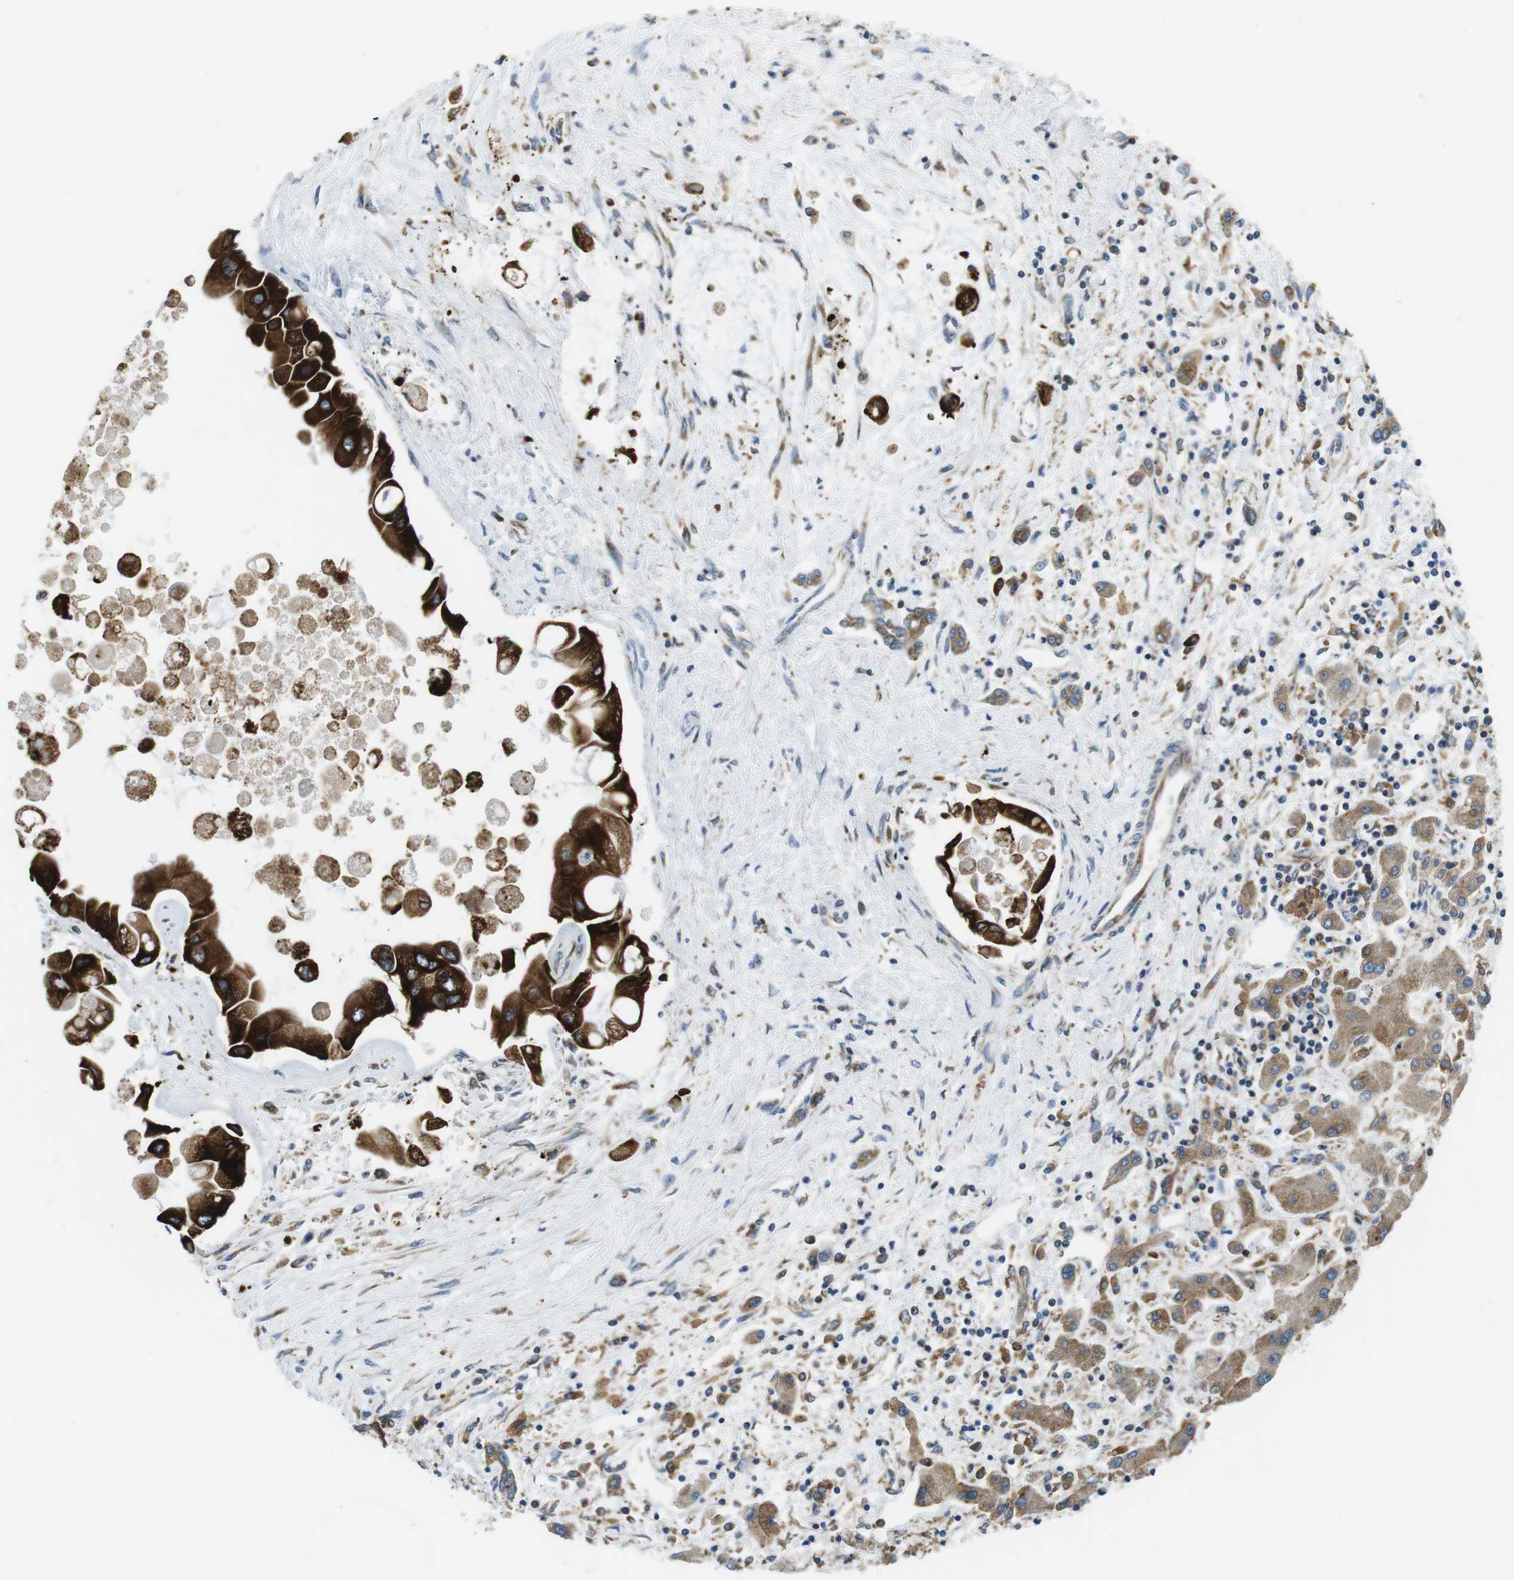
{"staining": {"intensity": "strong", "quantity": "25%-75%", "location": "cytoplasmic/membranous"}, "tissue": "liver cancer", "cell_type": "Tumor cells", "image_type": "cancer", "snomed": [{"axis": "morphology", "description": "Cholangiocarcinoma"}, {"axis": "topography", "description": "Liver"}], "caption": "Strong cytoplasmic/membranous protein staining is appreciated in about 25%-75% of tumor cells in liver cancer.", "gene": "UGGT1", "patient": {"sex": "male", "age": 50}}